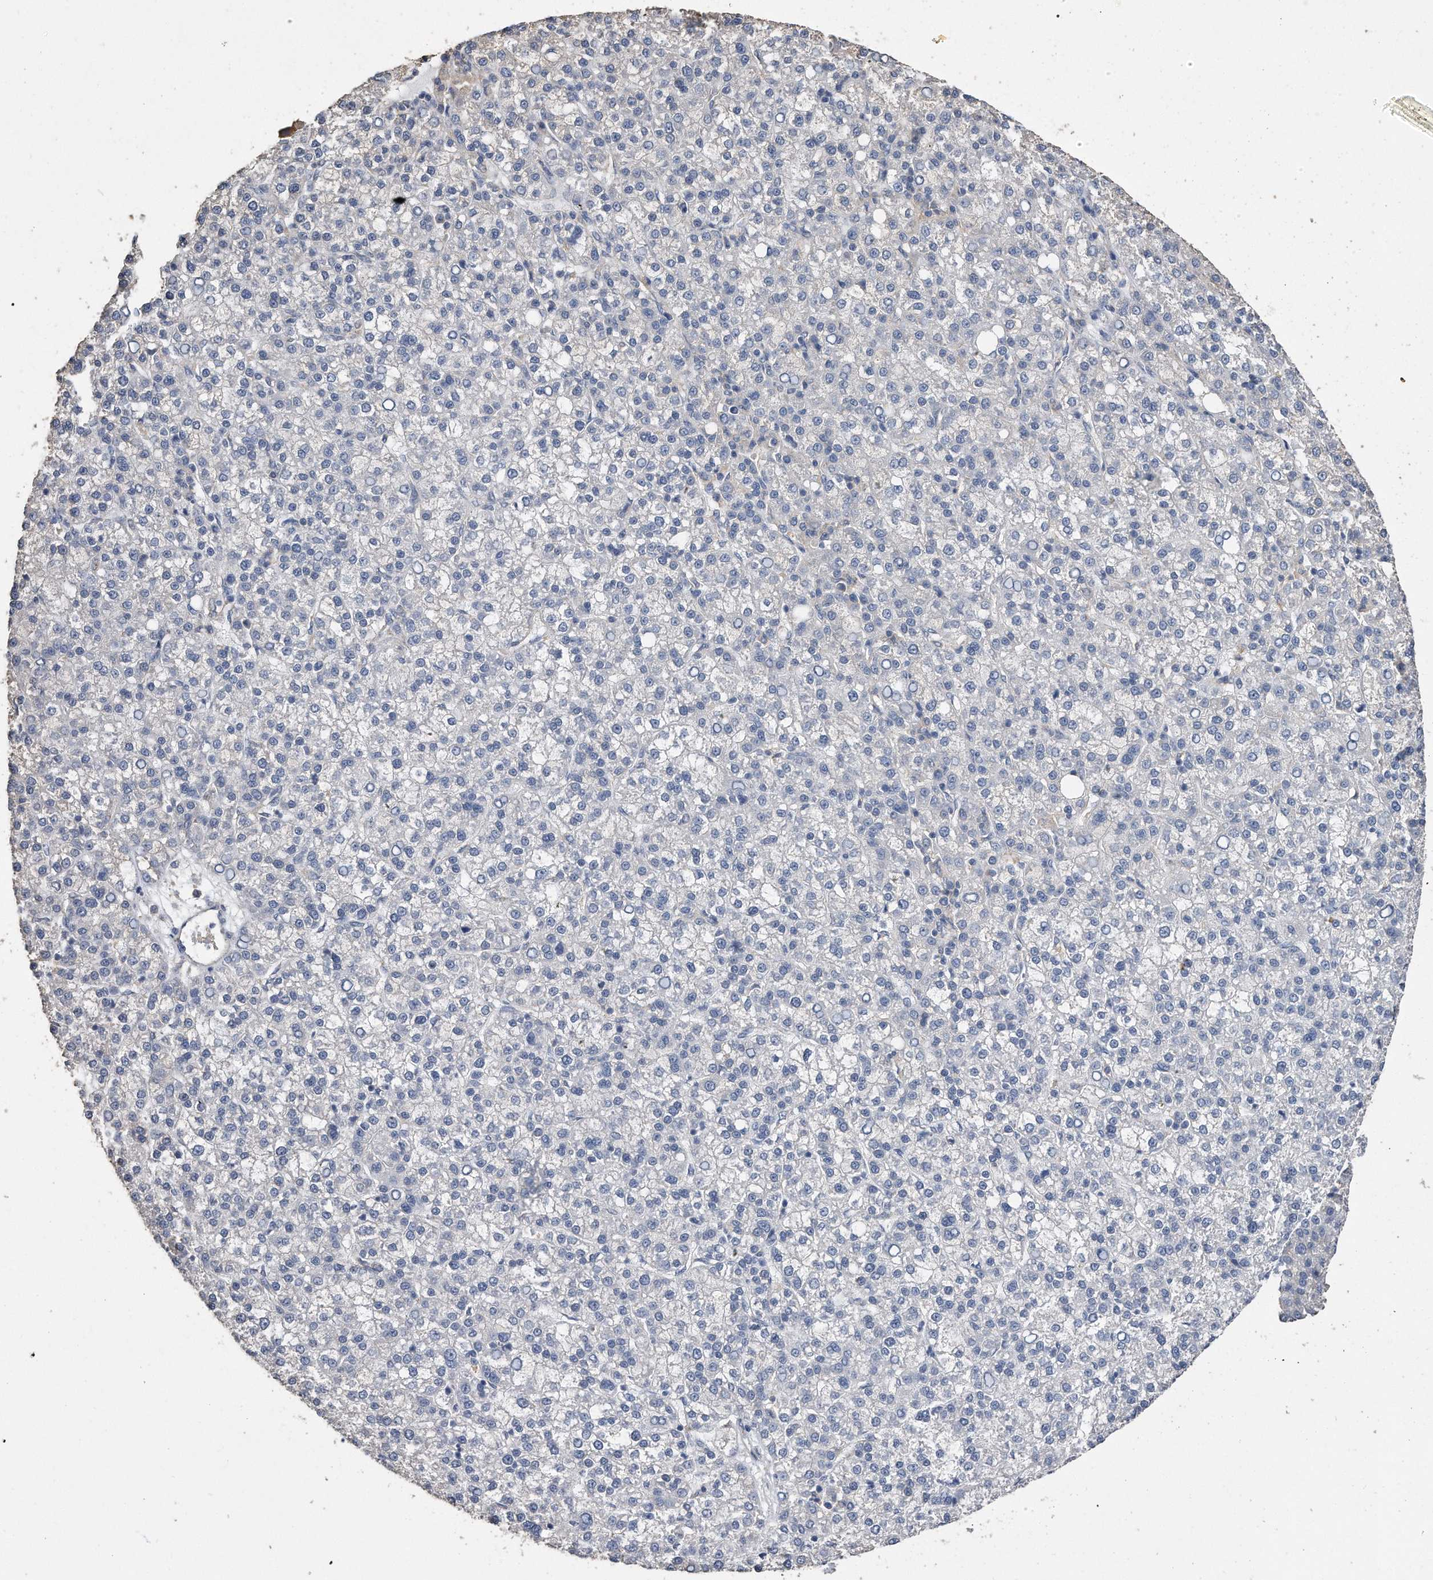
{"staining": {"intensity": "negative", "quantity": "none", "location": "none"}, "tissue": "liver cancer", "cell_type": "Tumor cells", "image_type": "cancer", "snomed": [{"axis": "morphology", "description": "Carcinoma, Hepatocellular, NOS"}, {"axis": "topography", "description": "Liver"}], "caption": "Tumor cells show no significant expression in liver hepatocellular carcinoma. Nuclei are stained in blue.", "gene": "CDCP1", "patient": {"sex": "female", "age": 58}}